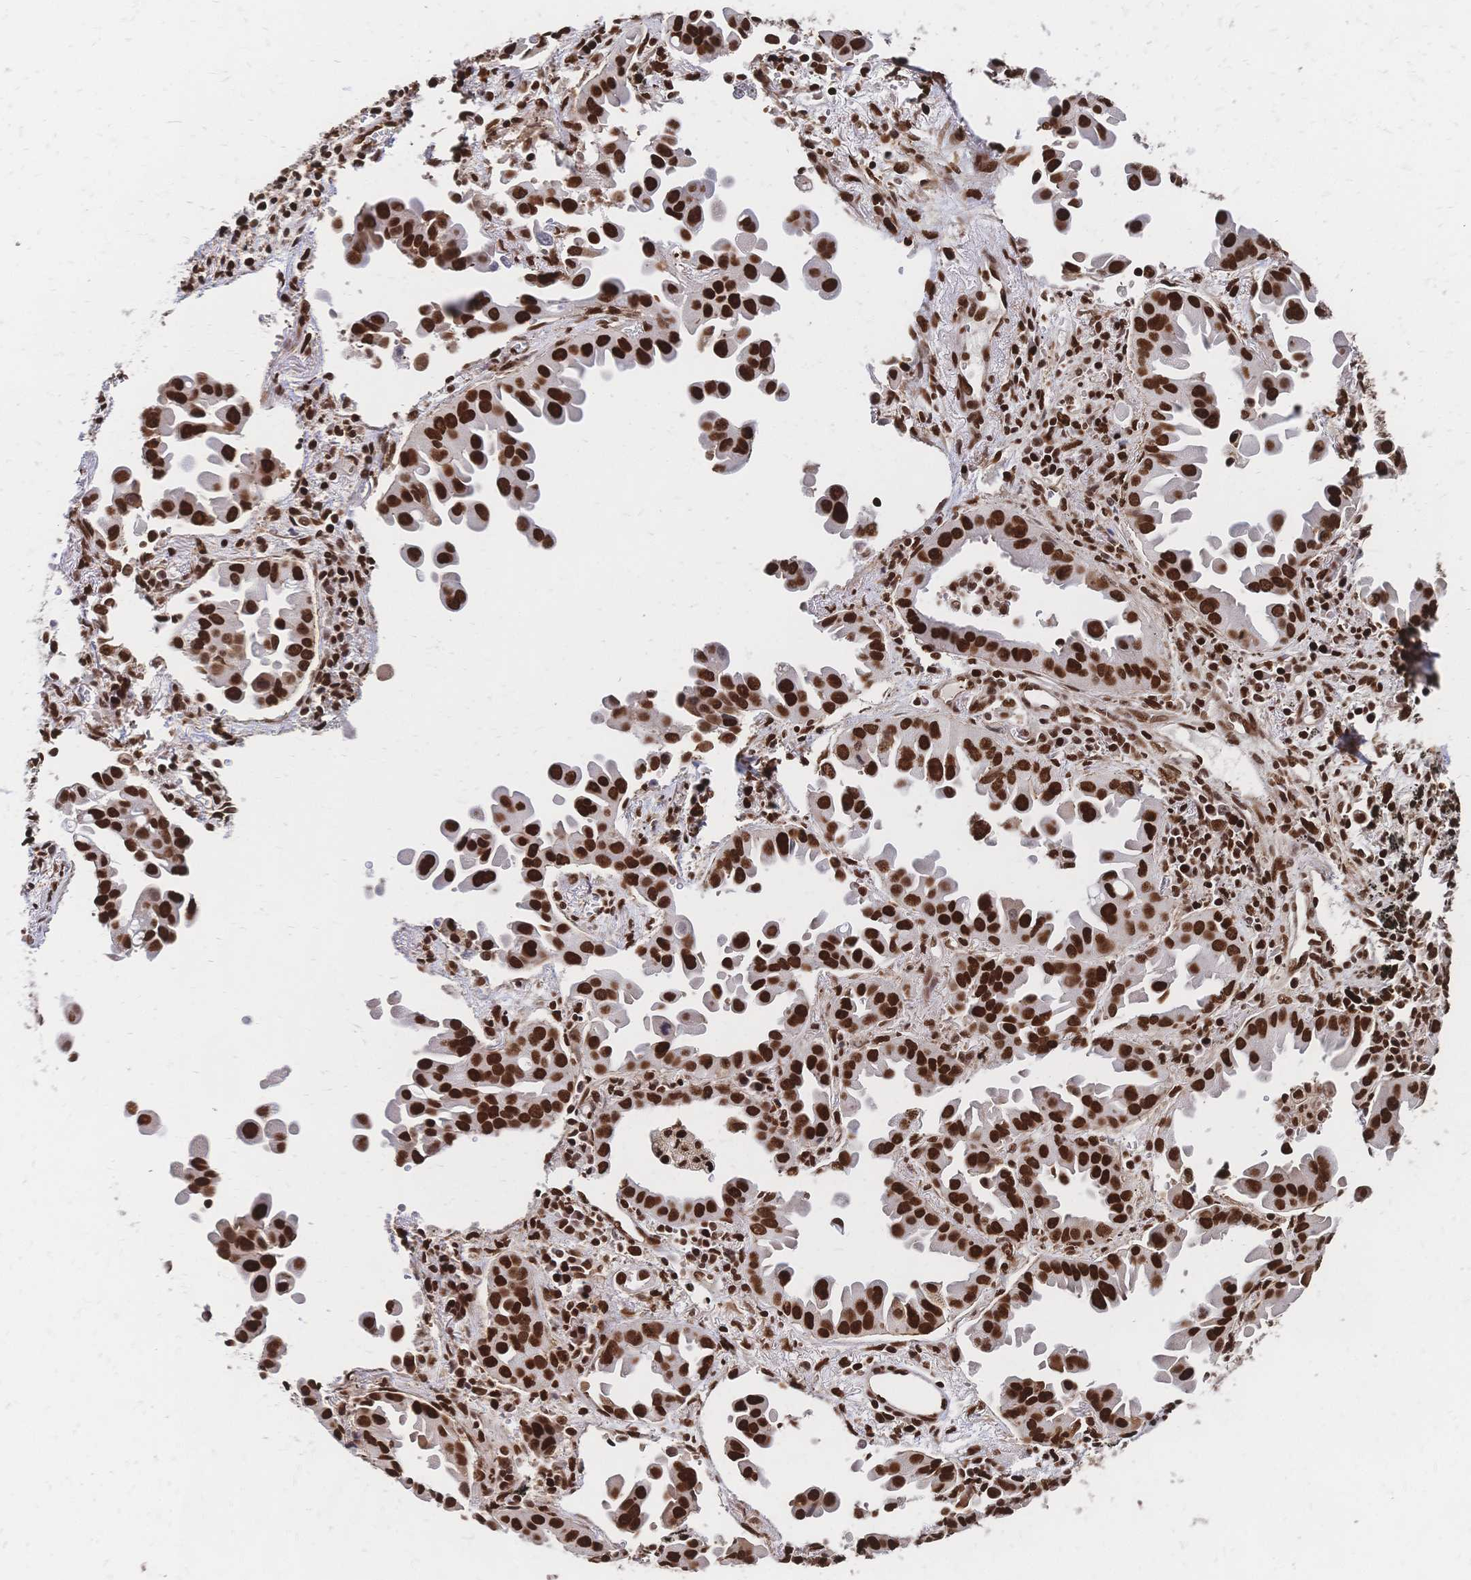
{"staining": {"intensity": "strong", "quantity": ">75%", "location": "nuclear"}, "tissue": "lung cancer", "cell_type": "Tumor cells", "image_type": "cancer", "snomed": [{"axis": "morphology", "description": "Adenocarcinoma, NOS"}, {"axis": "topography", "description": "Lung"}], "caption": "Adenocarcinoma (lung) stained for a protein (brown) exhibits strong nuclear positive staining in about >75% of tumor cells.", "gene": "HDGF", "patient": {"sex": "male", "age": 68}}